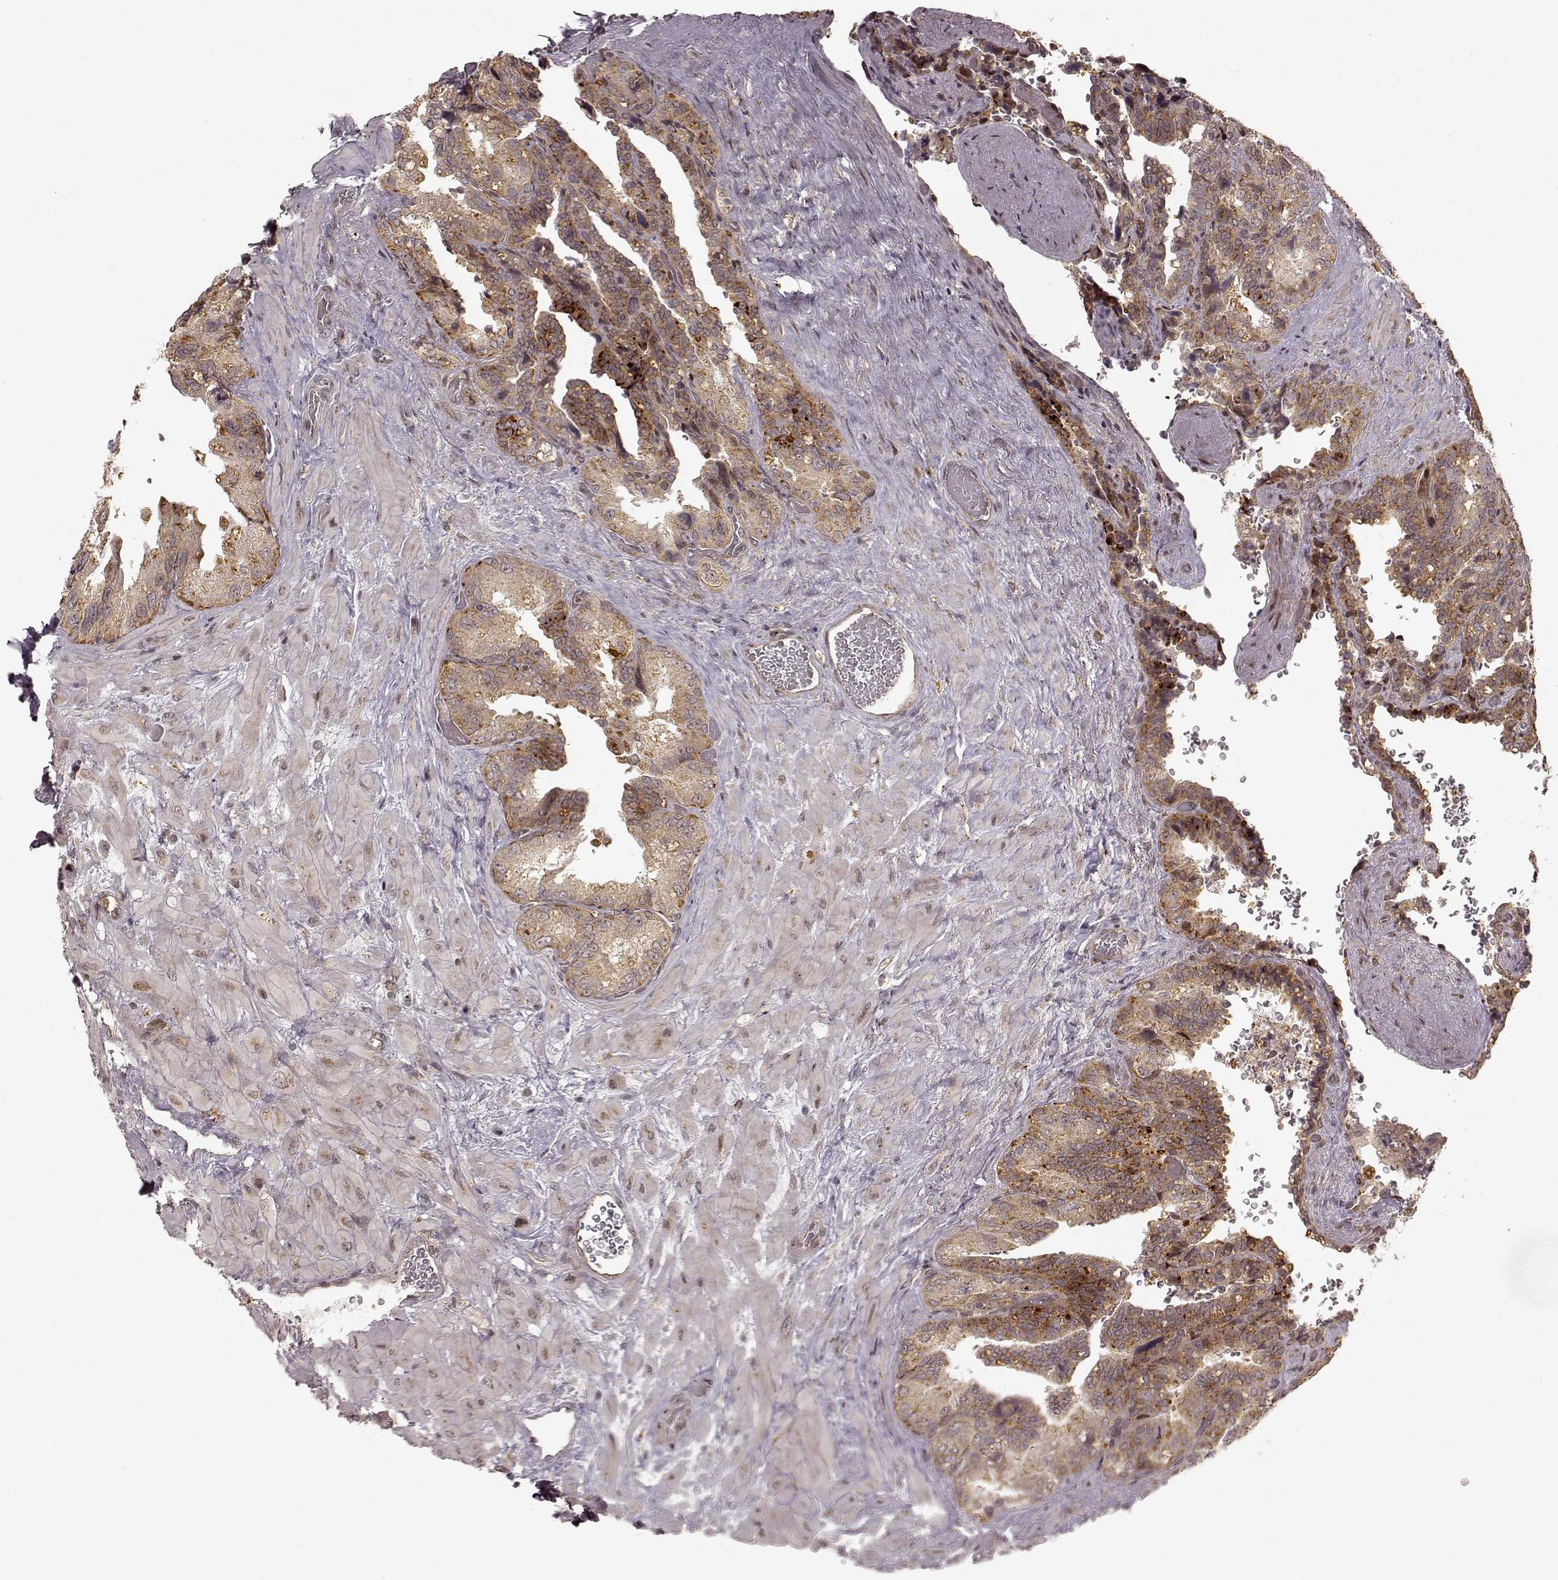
{"staining": {"intensity": "weak", "quantity": ">75%", "location": "cytoplasmic/membranous"}, "tissue": "seminal vesicle", "cell_type": "Glandular cells", "image_type": "normal", "snomed": [{"axis": "morphology", "description": "Normal tissue, NOS"}, {"axis": "topography", "description": "Seminal veicle"}], "caption": "This photomicrograph shows immunohistochemistry (IHC) staining of normal human seminal vesicle, with low weak cytoplasmic/membranous positivity in approximately >75% of glandular cells.", "gene": "SLC12A9", "patient": {"sex": "male", "age": 69}}